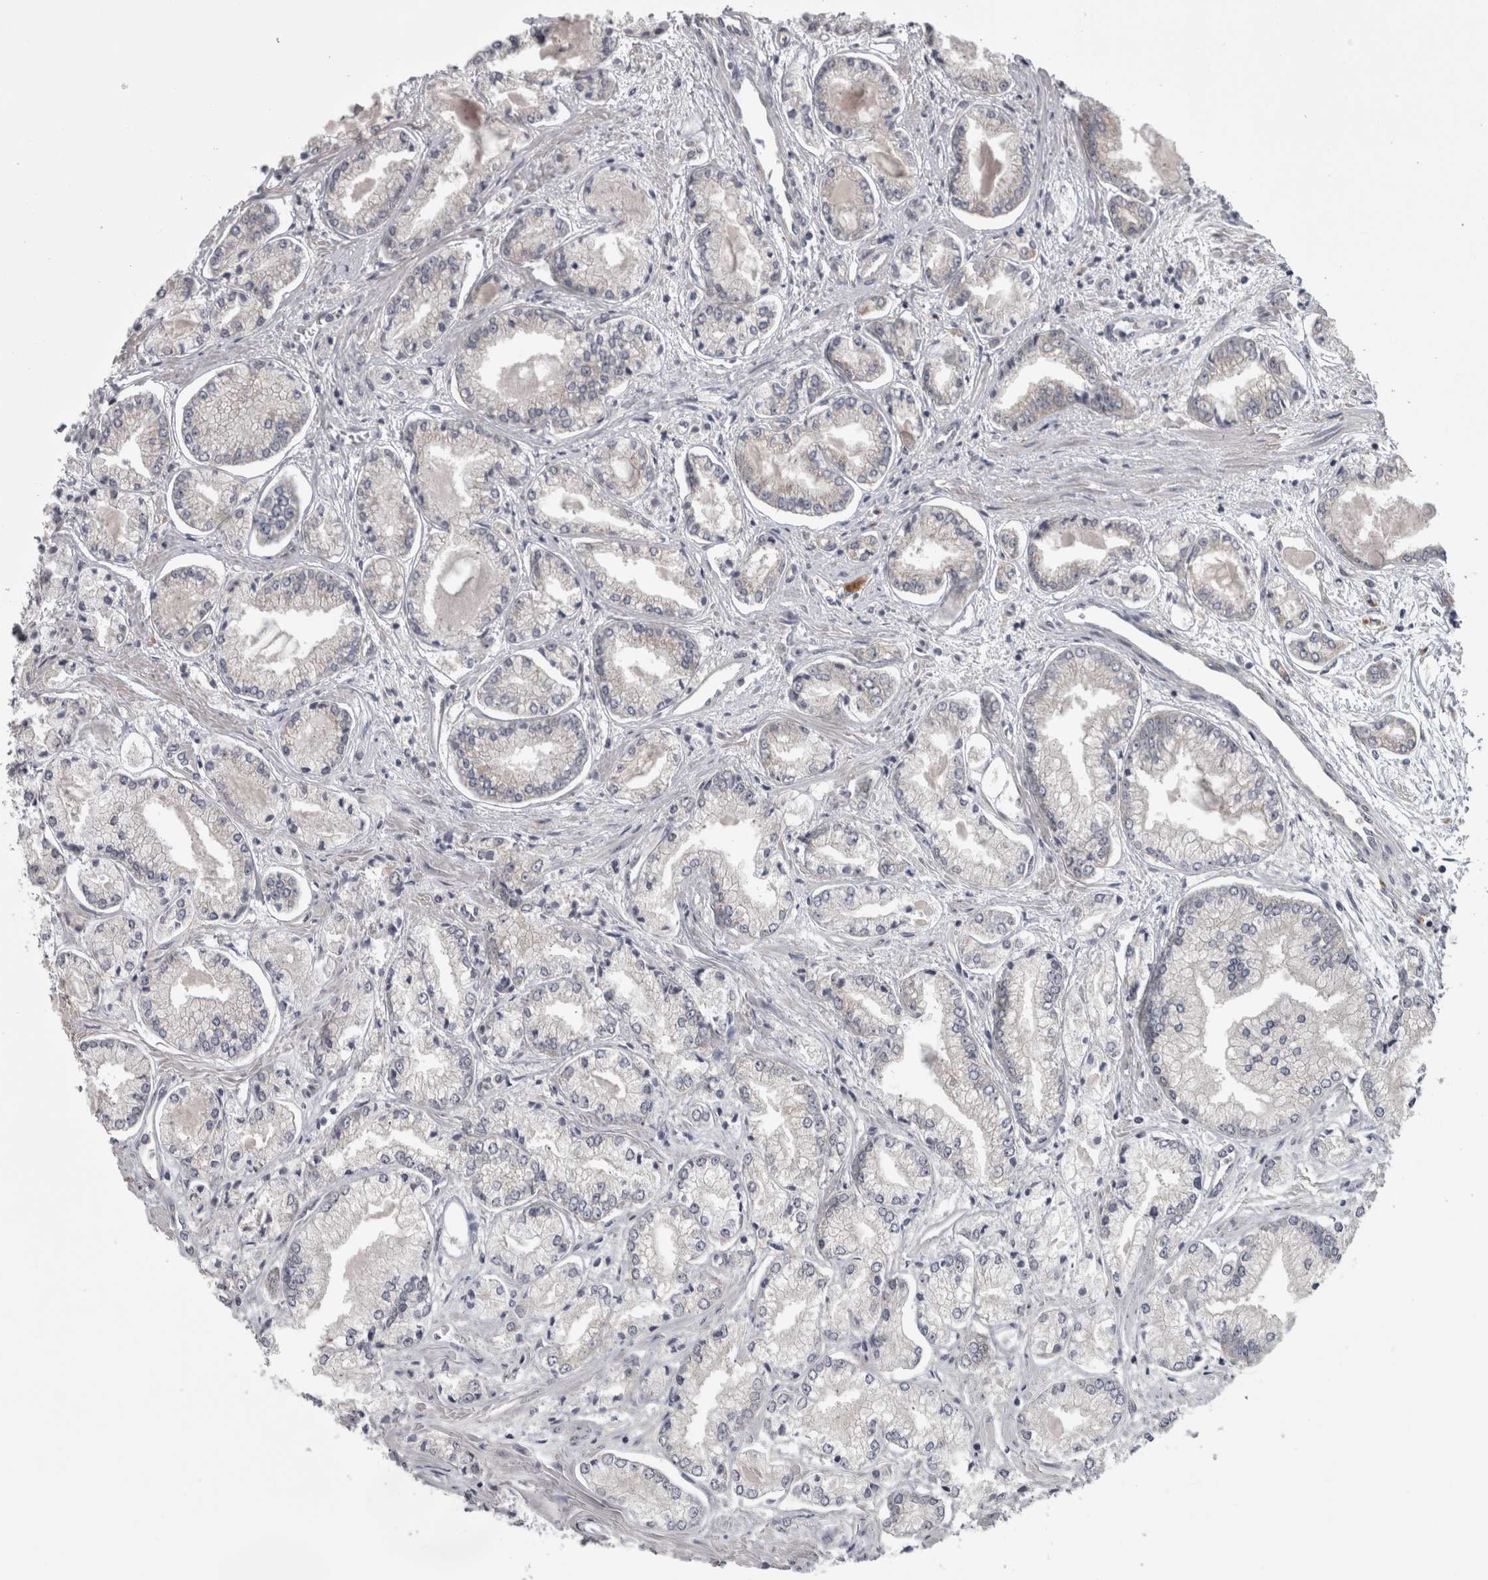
{"staining": {"intensity": "negative", "quantity": "none", "location": "none"}, "tissue": "prostate cancer", "cell_type": "Tumor cells", "image_type": "cancer", "snomed": [{"axis": "morphology", "description": "Adenocarcinoma, Low grade"}, {"axis": "topography", "description": "Prostate"}], "caption": "The immunohistochemistry photomicrograph has no significant expression in tumor cells of low-grade adenocarcinoma (prostate) tissue.", "gene": "PRKCI", "patient": {"sex": "male", "age": 52}}